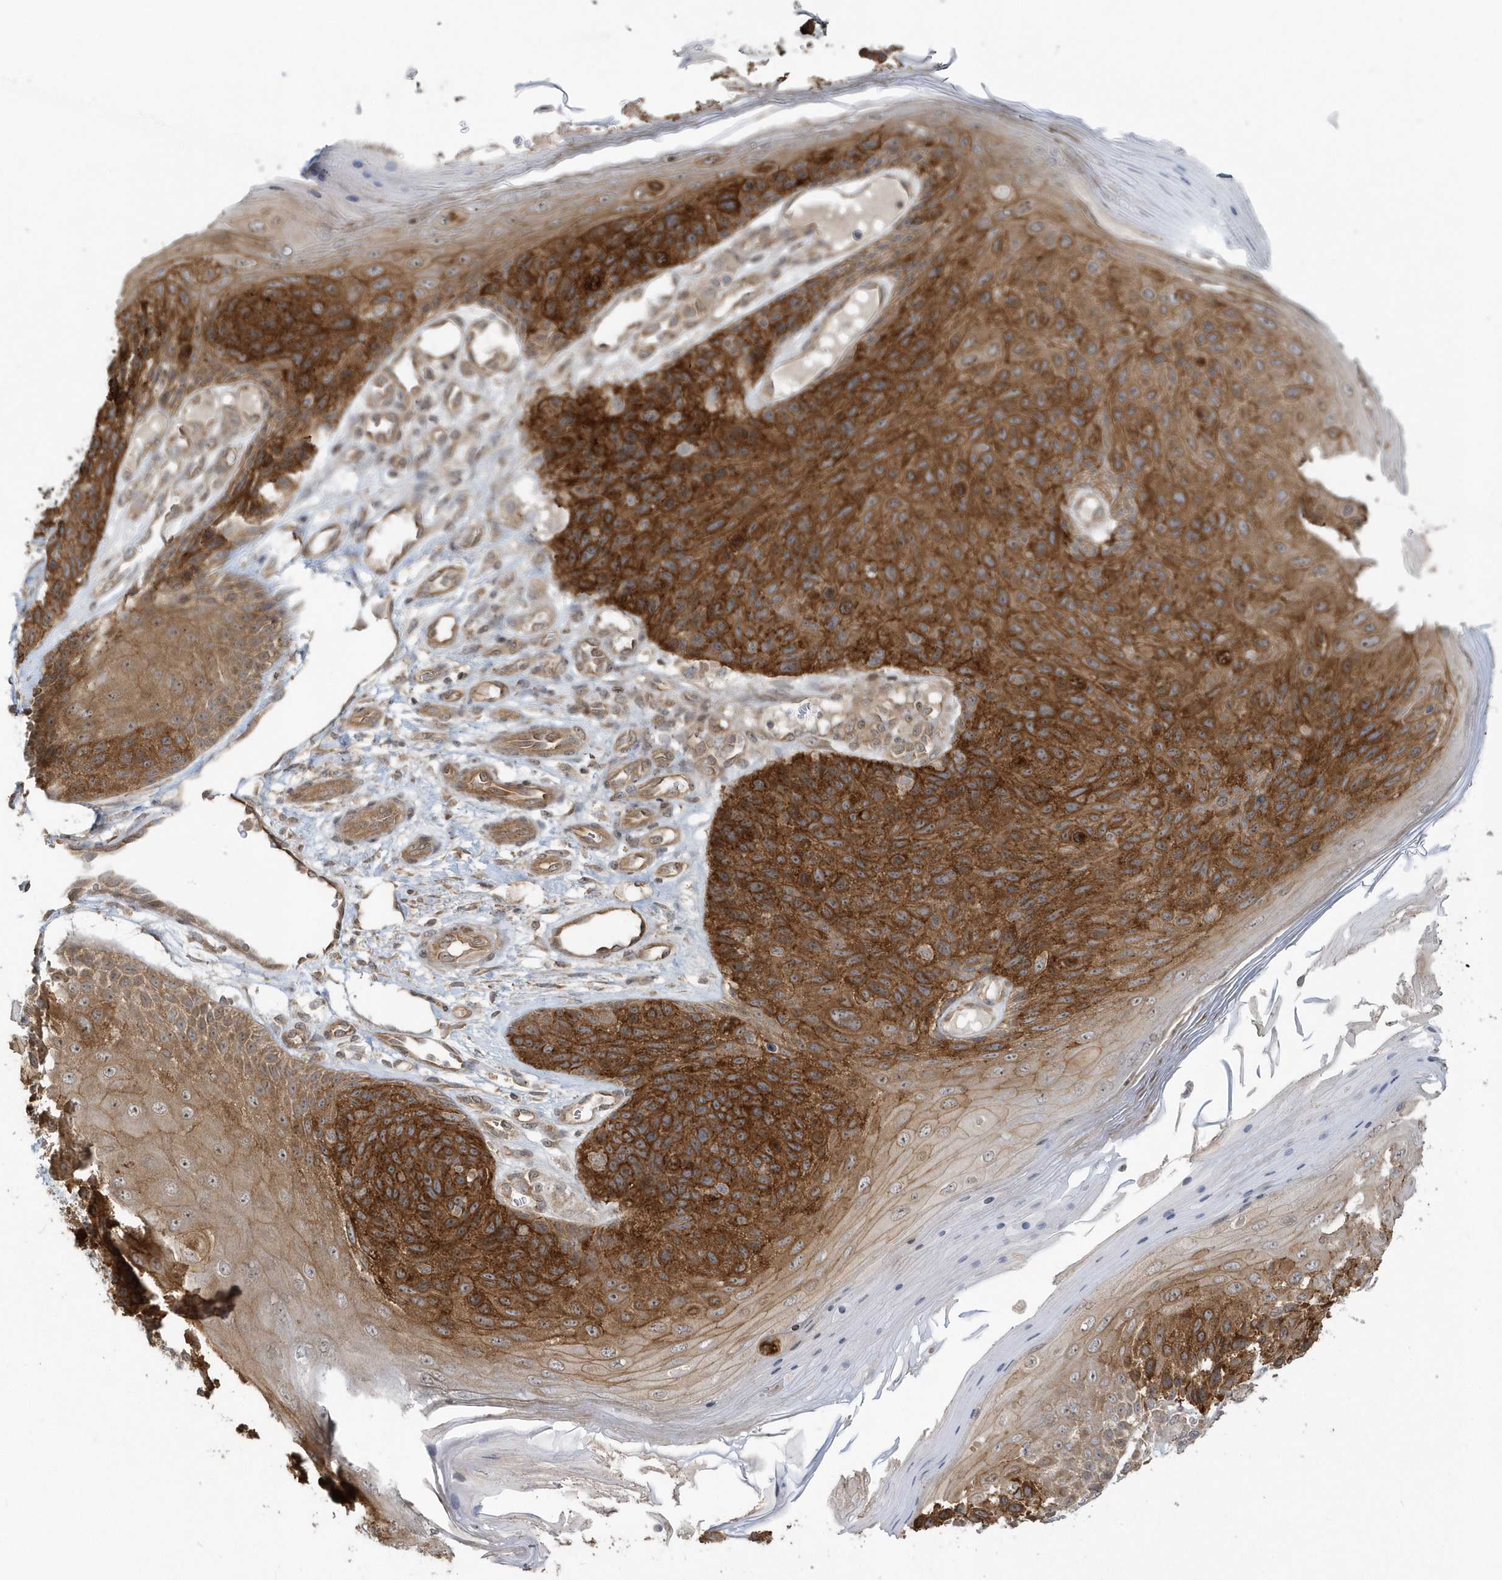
{"staining": {"intensity": "strong", "quantity": ">75%", "location": "cytoplasmic/membranous"}, "tissue": "skin cancer", "cell_type": "Tumor cells", "image_type": "cancer", "snomed": [{"axis": "morphology", "description": "Squamous cell carcinoma, NOS"}, {"axis": "topography", "description": "Skin"}], "caption": "Immunohistochemical staining of human skin cancer reveals high levels of strong cytoplasmic/membranous protein staining in approximately >75% of tumor cells.", "gene": "STIM2", "patient": {"sex": "female", "age": 88}}